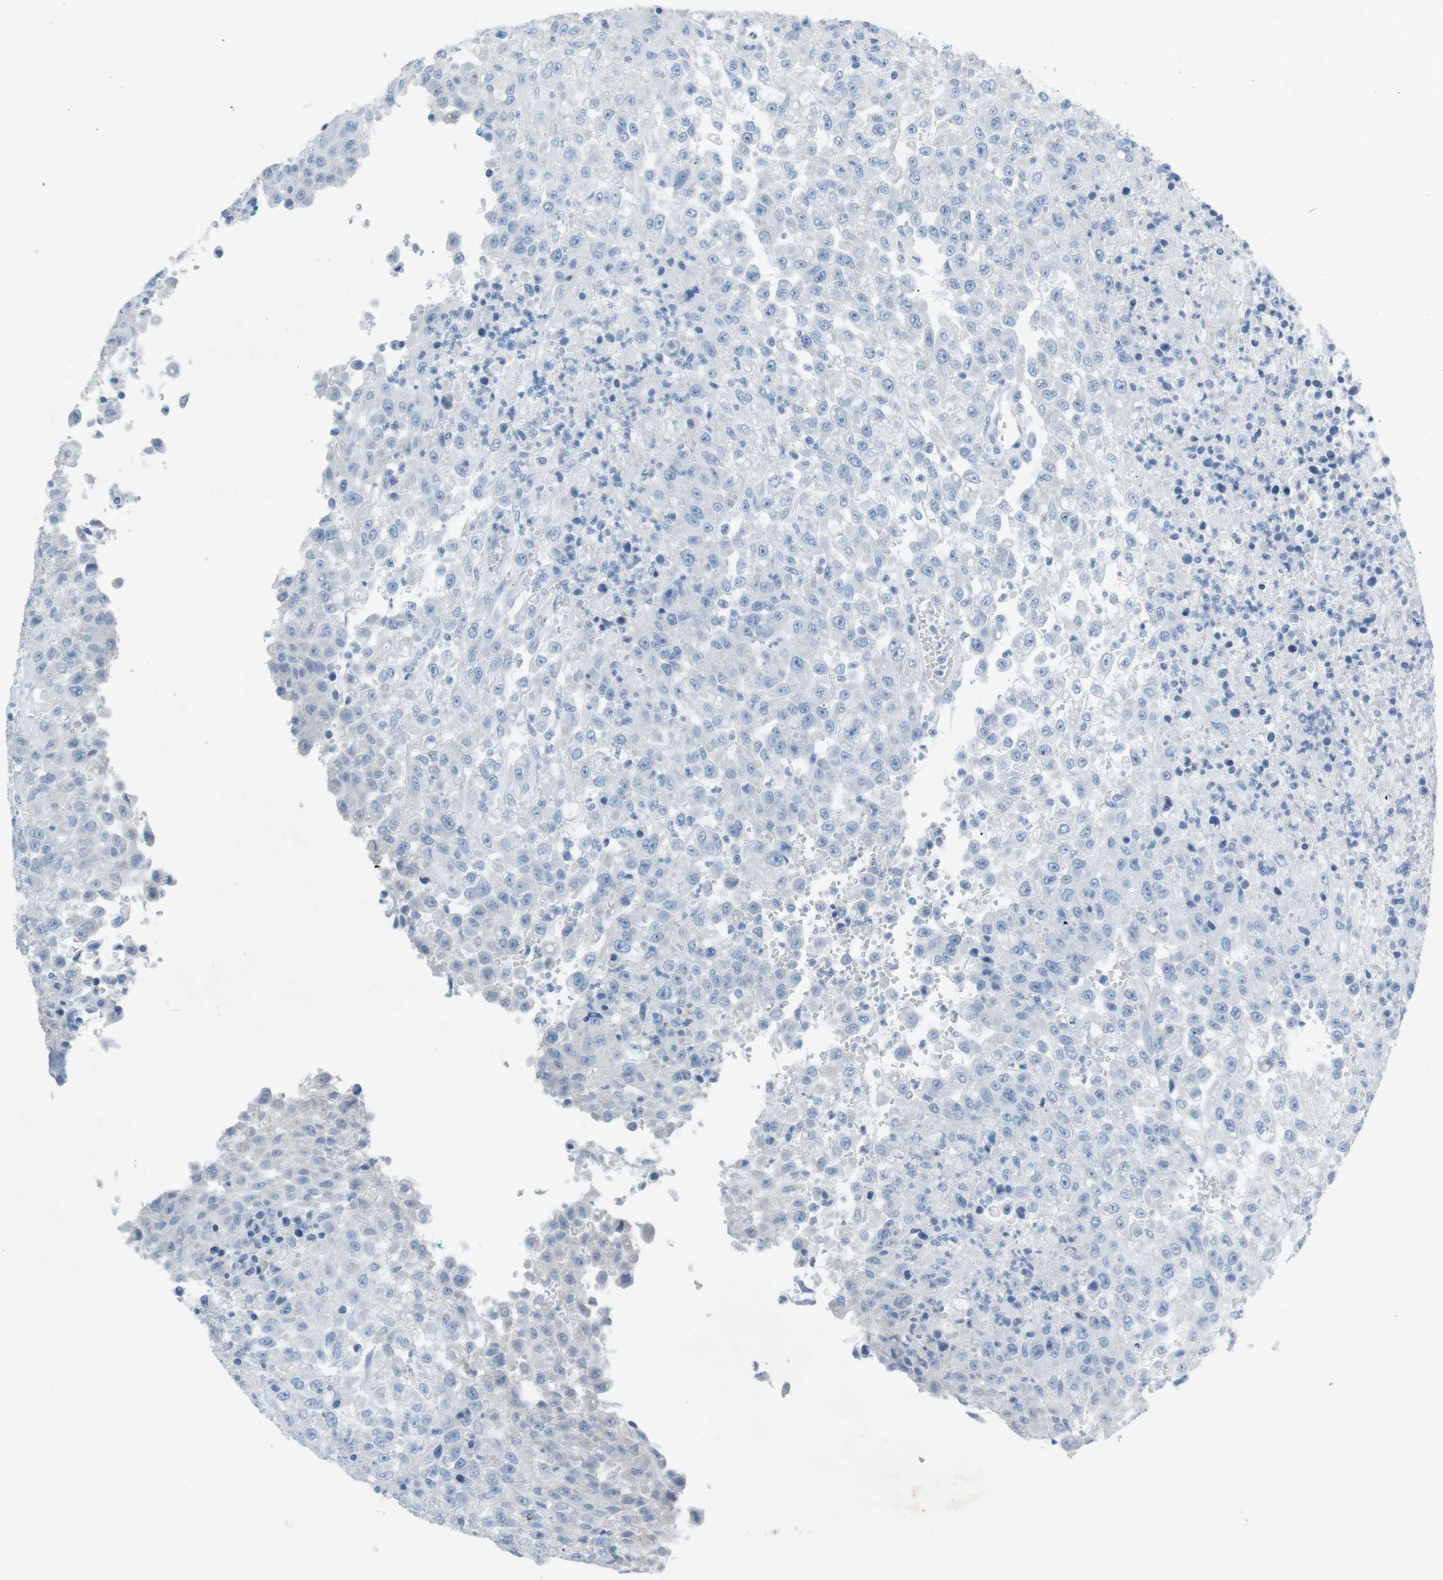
{"staining": {"intensity": "negative", "quantity": "none", "location": "none"}, "tissue": "urothelial cancer", "cell_type": "Tumor cells", "image_type": "cancer", "snomed": [{"axis": "morphology", "description": "Urothelial carcinoma, High grade"}, {"axis": "topography", "description": "Urinary bladder"}], "caption": "Immunohistochemistry (IHC) image of urothelial cancer stained for a protein (brown), which exhibits no staining in tumor cells.", "gene": "SALL4", "patient": {"sex": "male", "age": 46}}